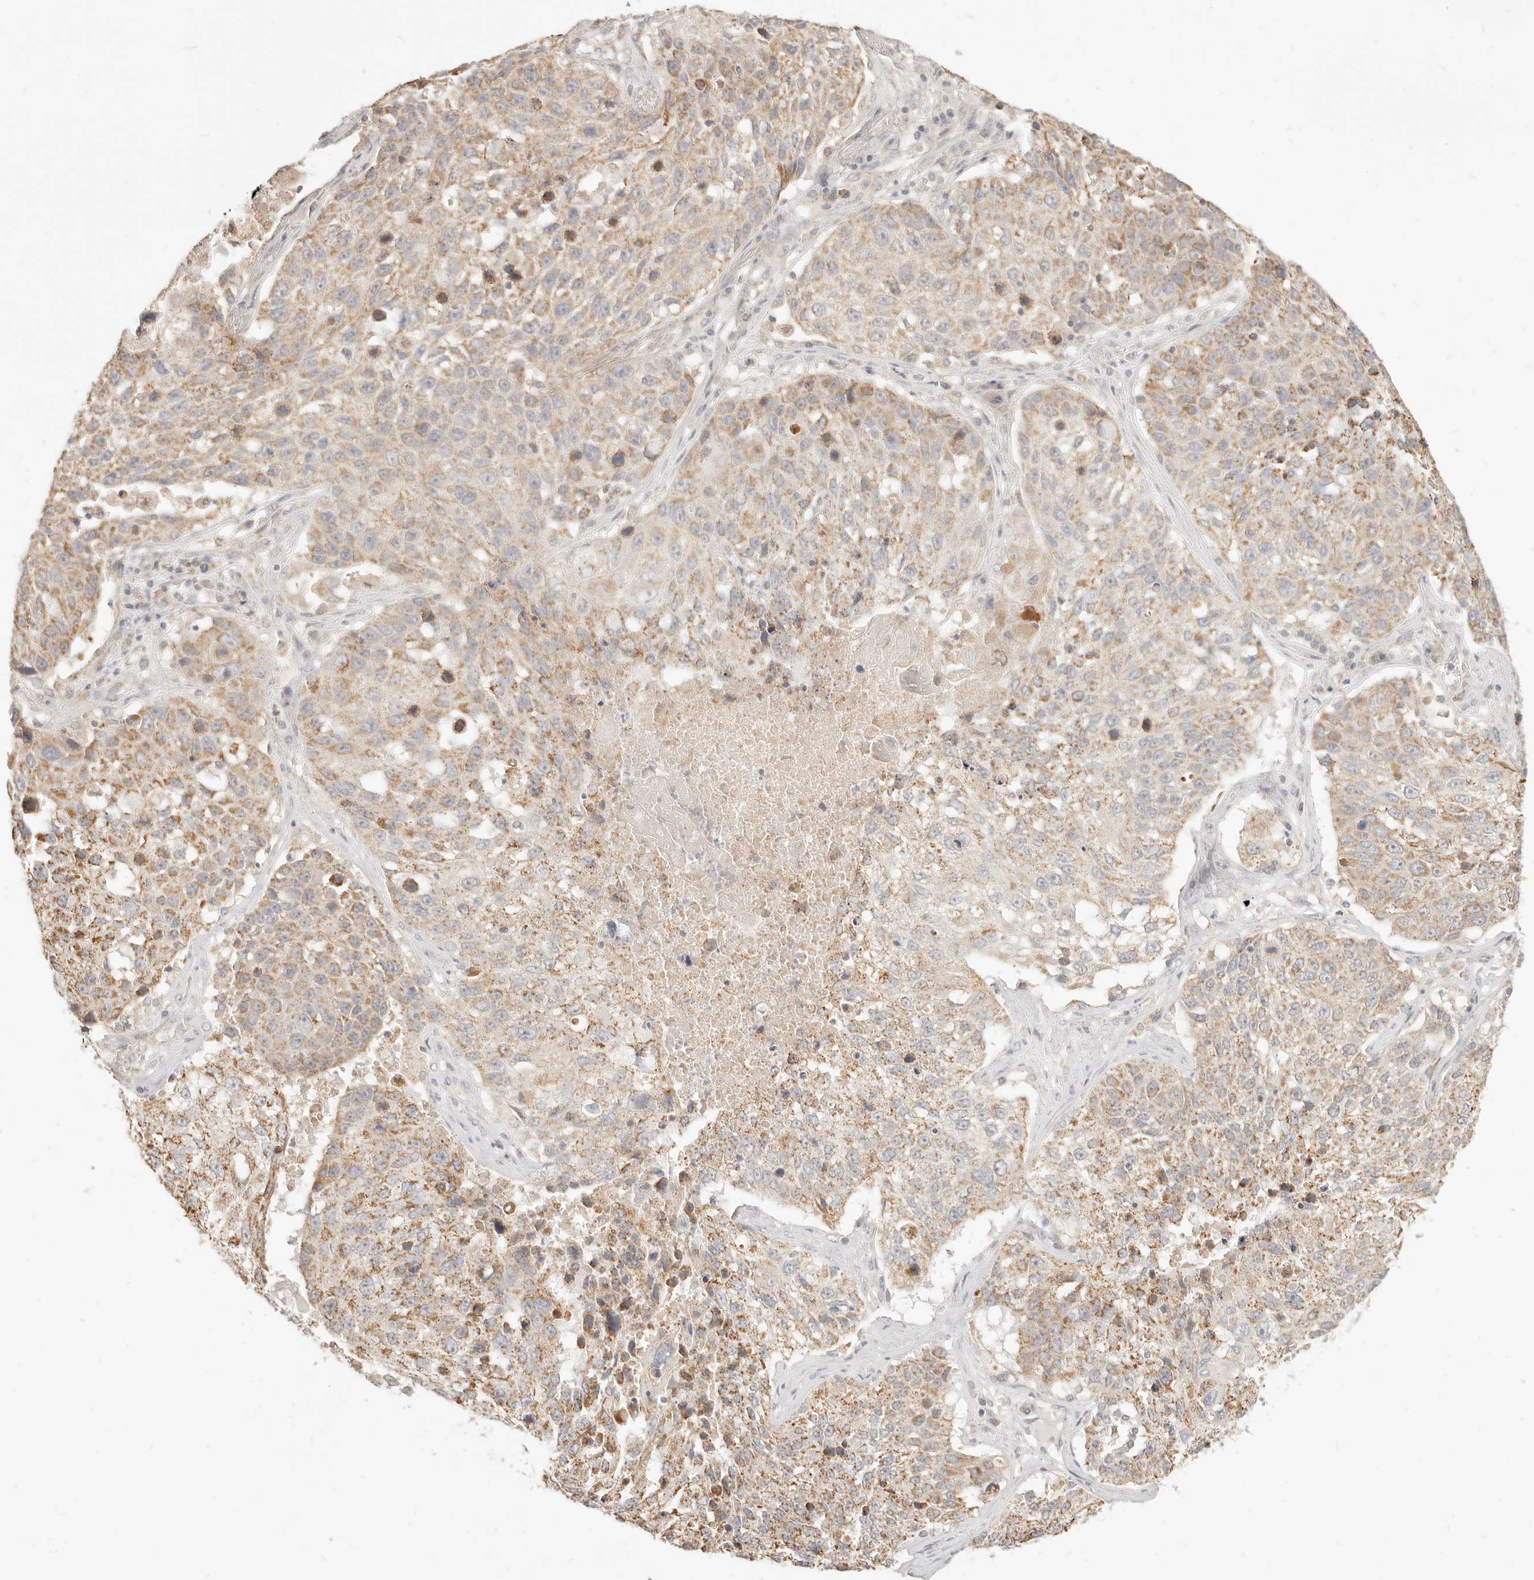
{"staining": {"intensity": "moderate", "quantity": ">75%", "location": "cytoplasmic/membranous"}, "tissue": "lung cancer", "cell_type": "Tumor cells", "image_type": "cancer", "snomed": [{"axis": "morphology", "description": "Squamous cell carcinoma, NOS"}, {"axis": "topography", "description": "Lung"}], "caption": "There is medium levels of moderate cytoplasmic/membranous positivity in tumor cells of lung cancer, as demonstrated by immunohistochemical staining (brown color).", "gene": "CPLANE2", "patient": {"sex": "male", "age": 61}}